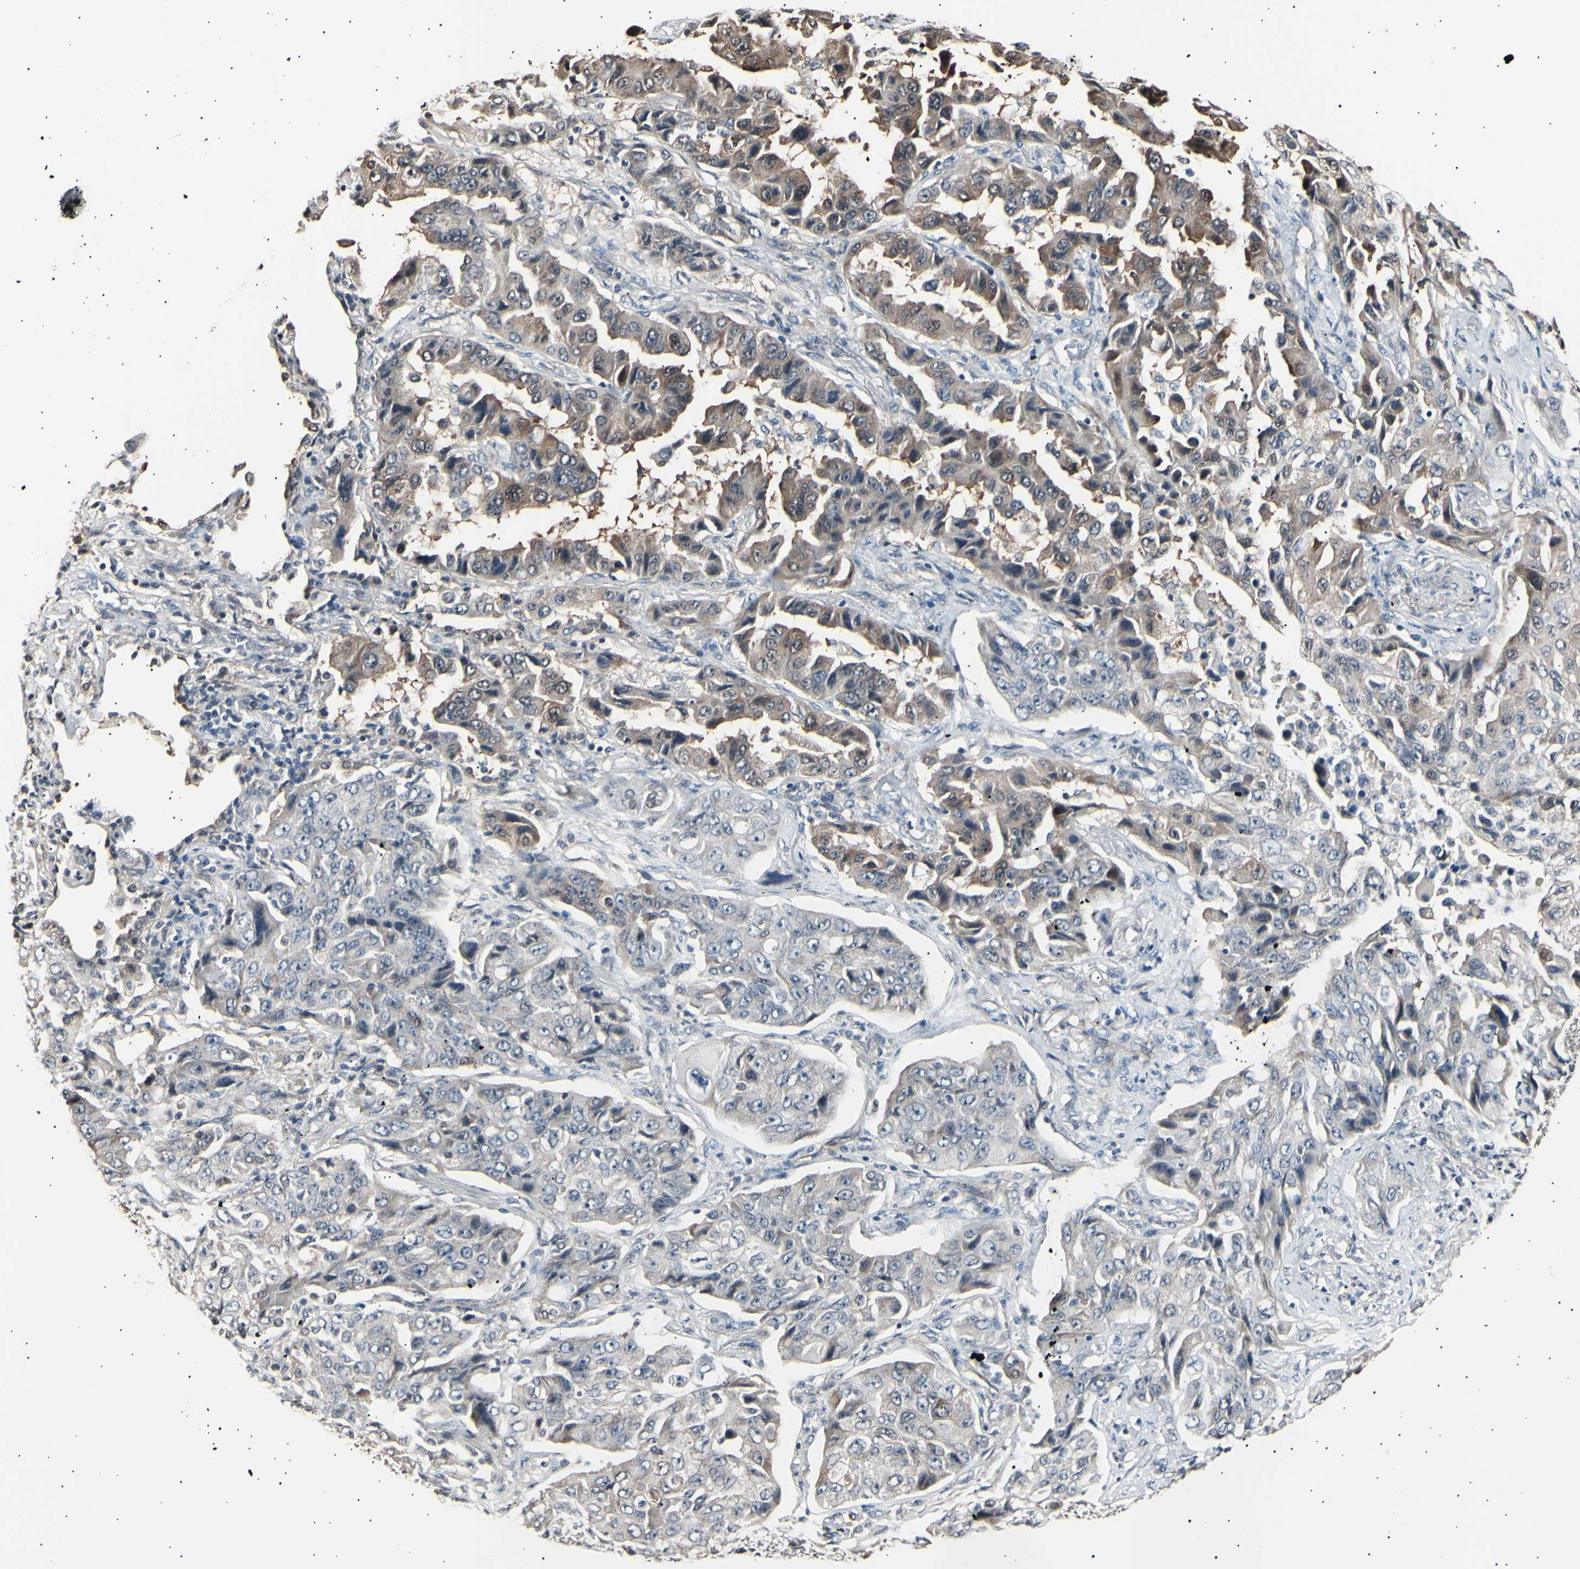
{"staining": {"intensity": "moderate", "quantity": "25%-75%", "location": "cytoplasmic/membranous"}, "tissue": "lung cancer", "cell_type": "Tumor cells", "image_type": "cancer", "snomed": [{"axis": "morphology", "description": "Adenocarcinoma, NOS"}, {"axis": "topography", "description": "Lung"}], "caption": "Lung cancer was stained to show a protein in brown. There is medium levels of moderate cytoplasmic/membranous positivity in about 25%-75% of tumor cells.", "gene": "AK1", "patient": {"sex": "female", "age": 65}}